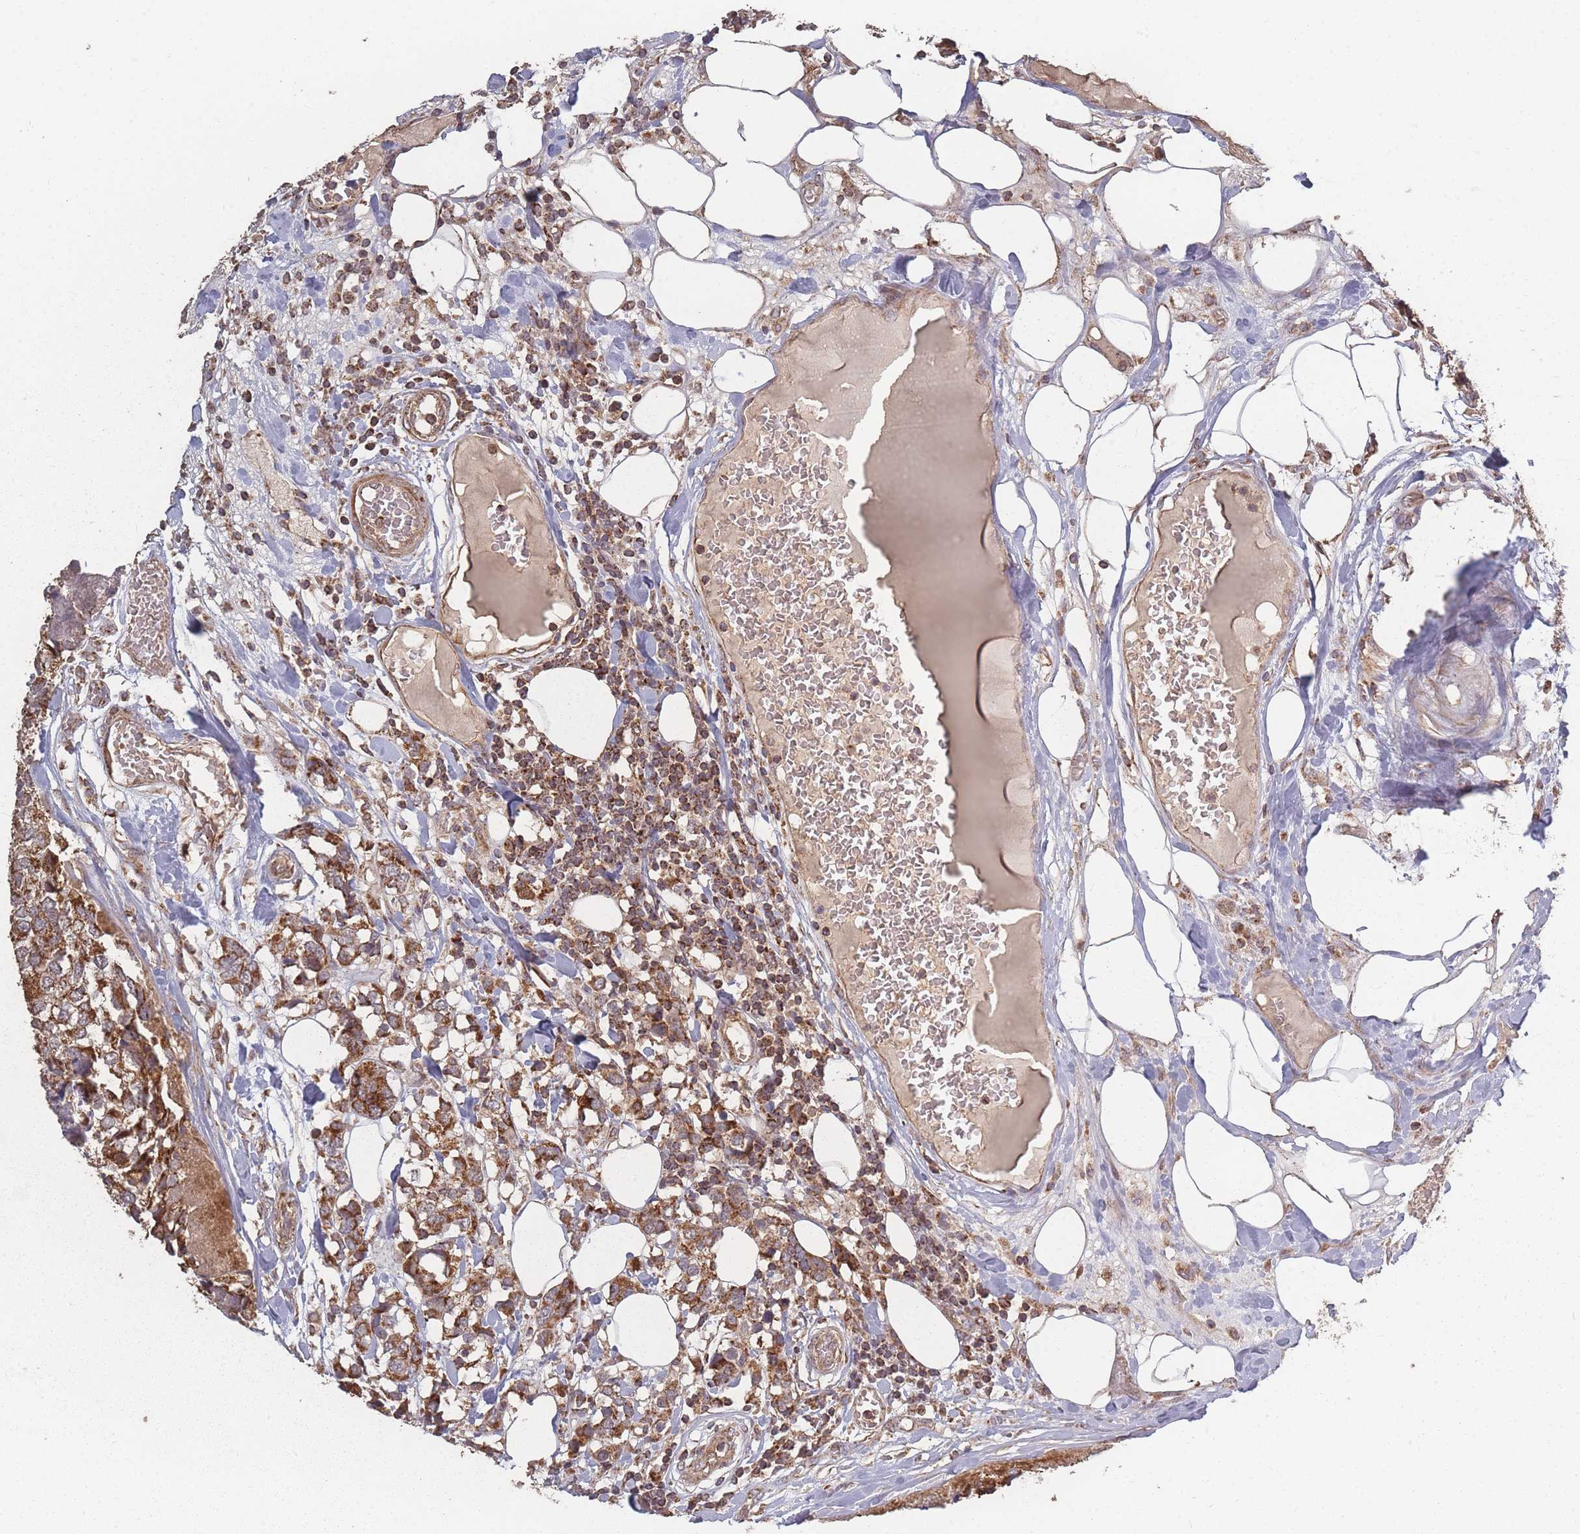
{"staining": {"intensity": "strong", "quantity": ">75%", "location": "cytoplasmic/membranous"}, "tissue": "breast cancer", "cell_type": "Tumor cells", "image_type": "cancer", "snomed": [{"axis": "morphology", "description": "Lobular carcinoma"}, {"axis": "topography", "description": "Breast"}], "caption": "Strong cytoplasmic/membranous staining for a protein is present in about >75% of tumor cells of breast lobular carcinoma using immunohistochemistry (IHC).", "gene": "LYRM7", "patient": {"sex": "female", "age": 59}}